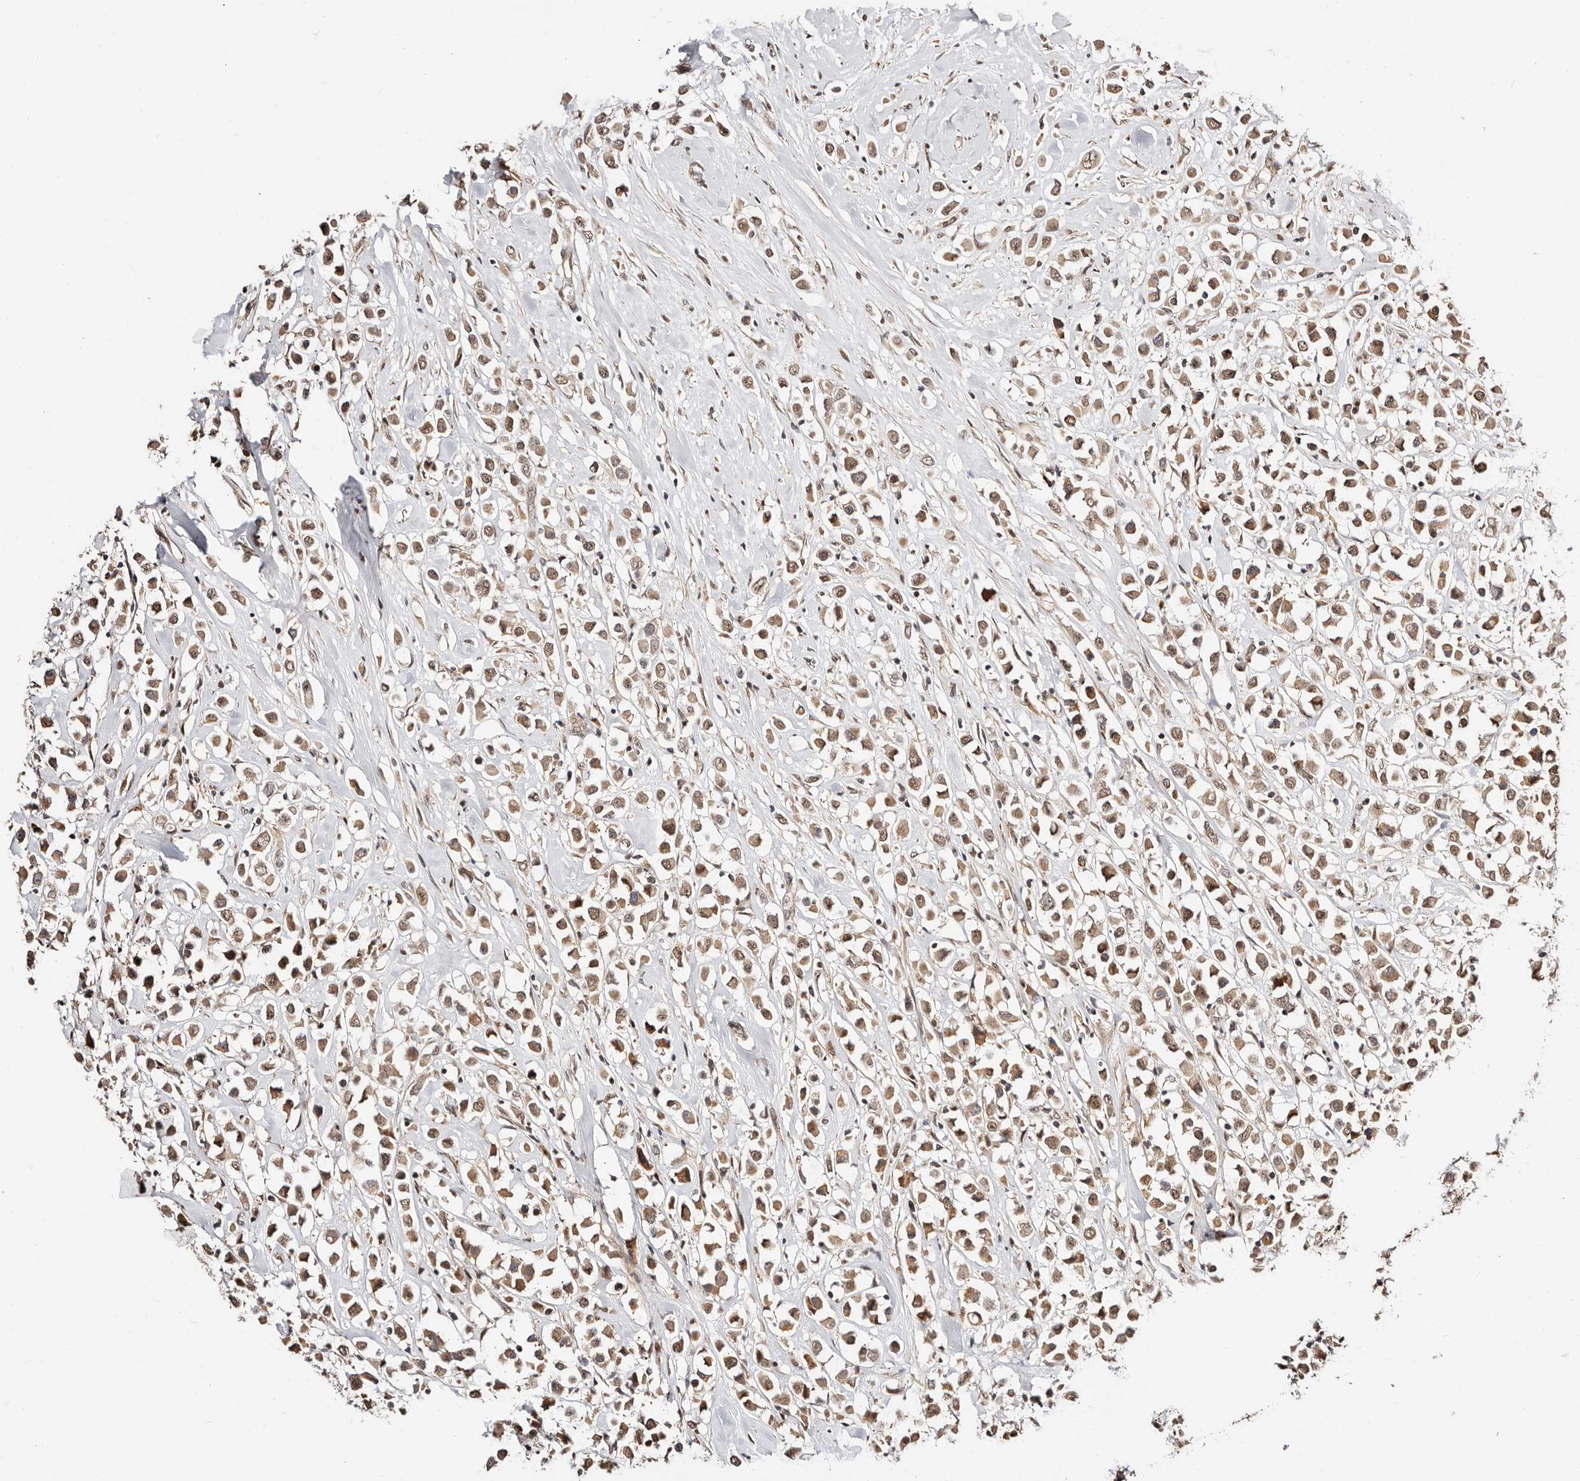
{"staining": {"intensity": "moderate", "quantity": ">75%", "location": "cytoplasmic/membranous"}, "tissue": "breast cancer", "cell_type": "Tumor cells", "image_type": "cancer", "snomed": [{"axis": "morphology", "description": "Duct carcinoma"}, {"axis": "topography", "description": "Breast"}], "caption": "The image displays staining of invasive ductal carcinoma (breast), revealing moderate cytoplasmic/membranous protein positivity (brown color) within tumor cells. (Brightfield microscopy of DAB IHC at high magnification).", "gene": "CTNNBL1", "patient": {"sex": "female", "age": 61}}